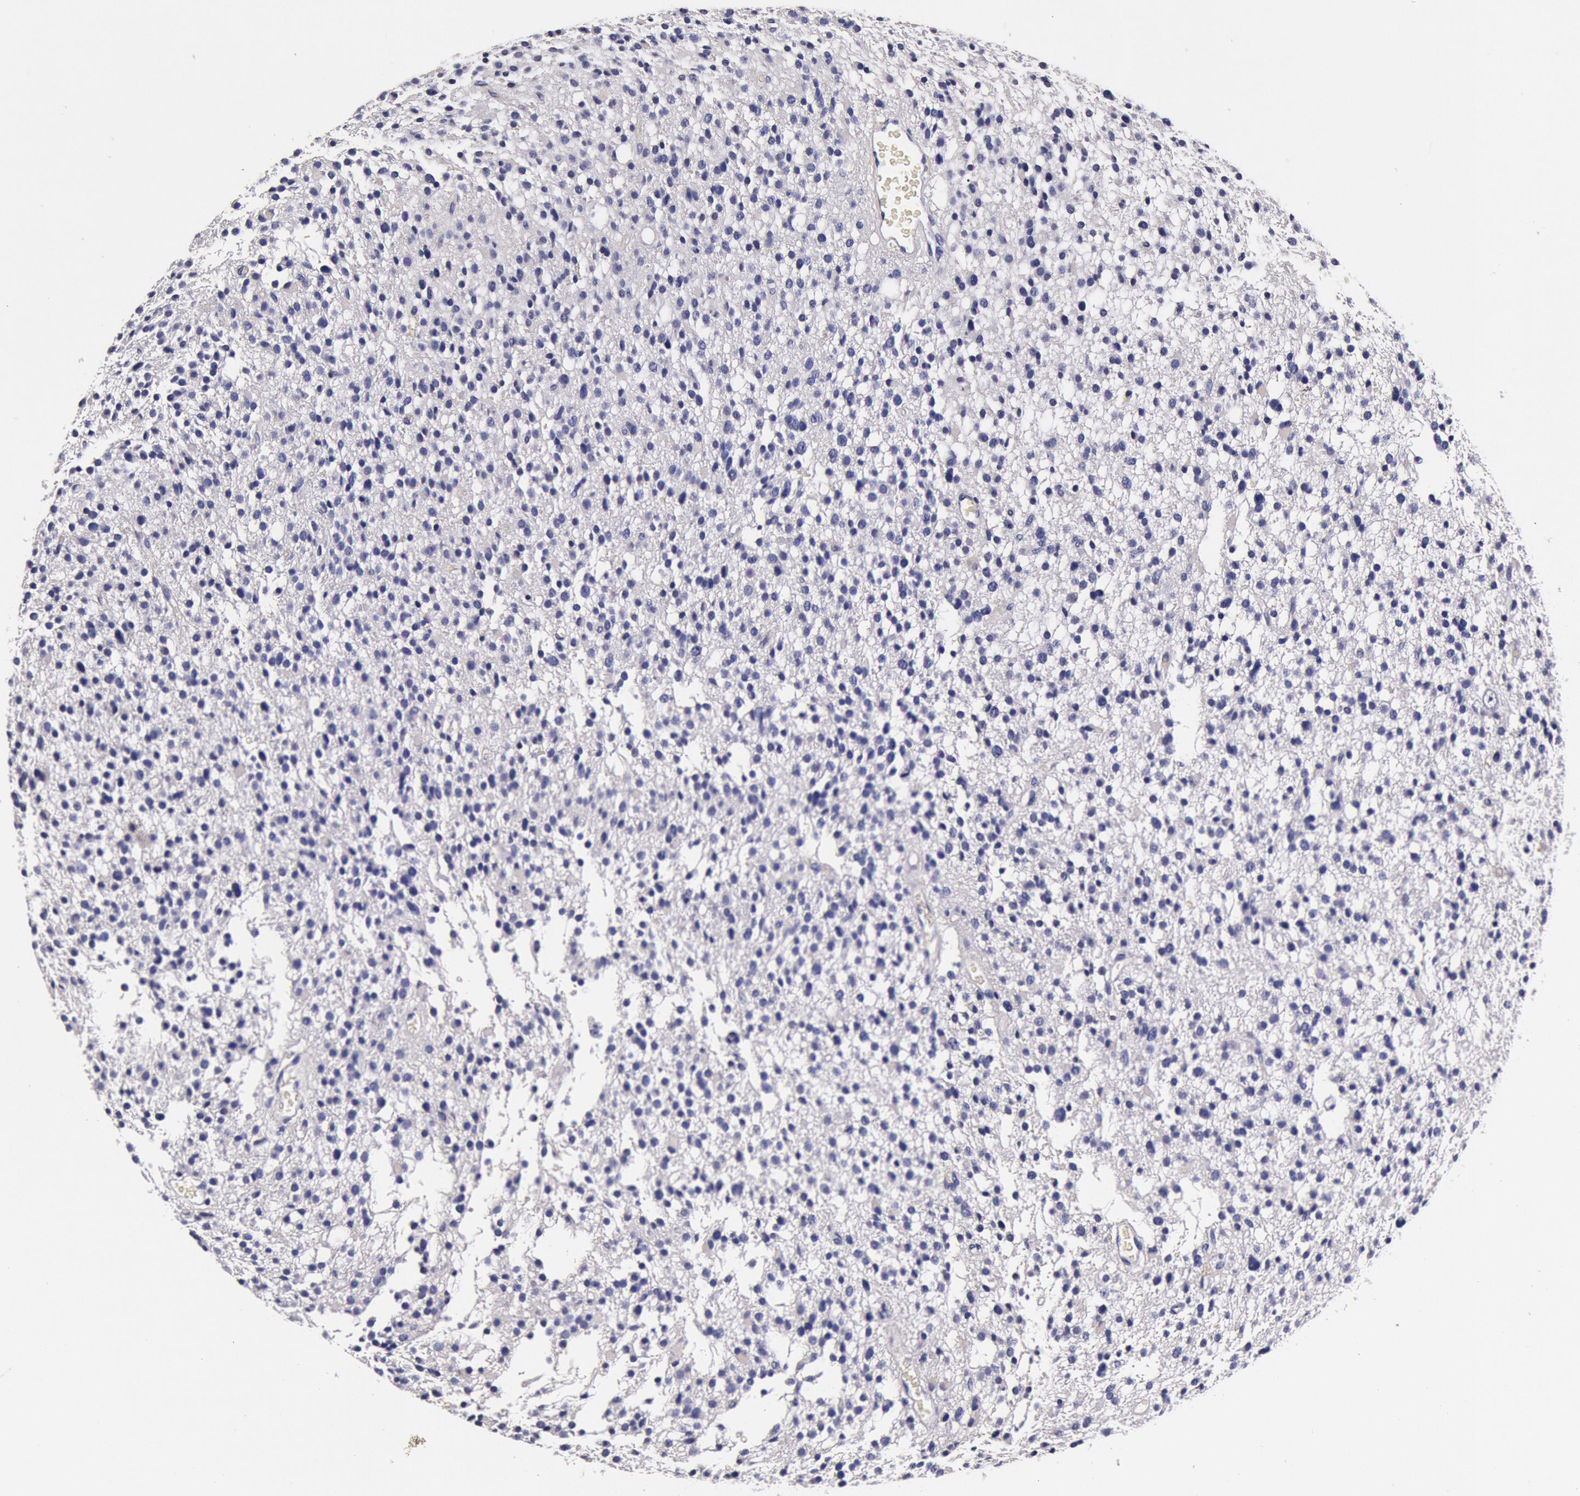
{"staining": {"intensity": "negative", "quantity": "none", "location": "none"}, "tissue": "glioma", "cell_type": "Tumor cells", "image_type": "cancer", "snomed": [{"axis": "morphology", "description": "Glioma, malignant, Low grade"}, {"axis": "topography", "description": "Brain"}], "caption": "This is a image of immunohistochemistry (IHC) staining of glioma, which shows no positivity in tumor cells. (Immunohistochemistry (ihc), brightfield microscopy, high magnification).", "gene": "CCDC22", "patient": {"sex": "female", "age": 36}}